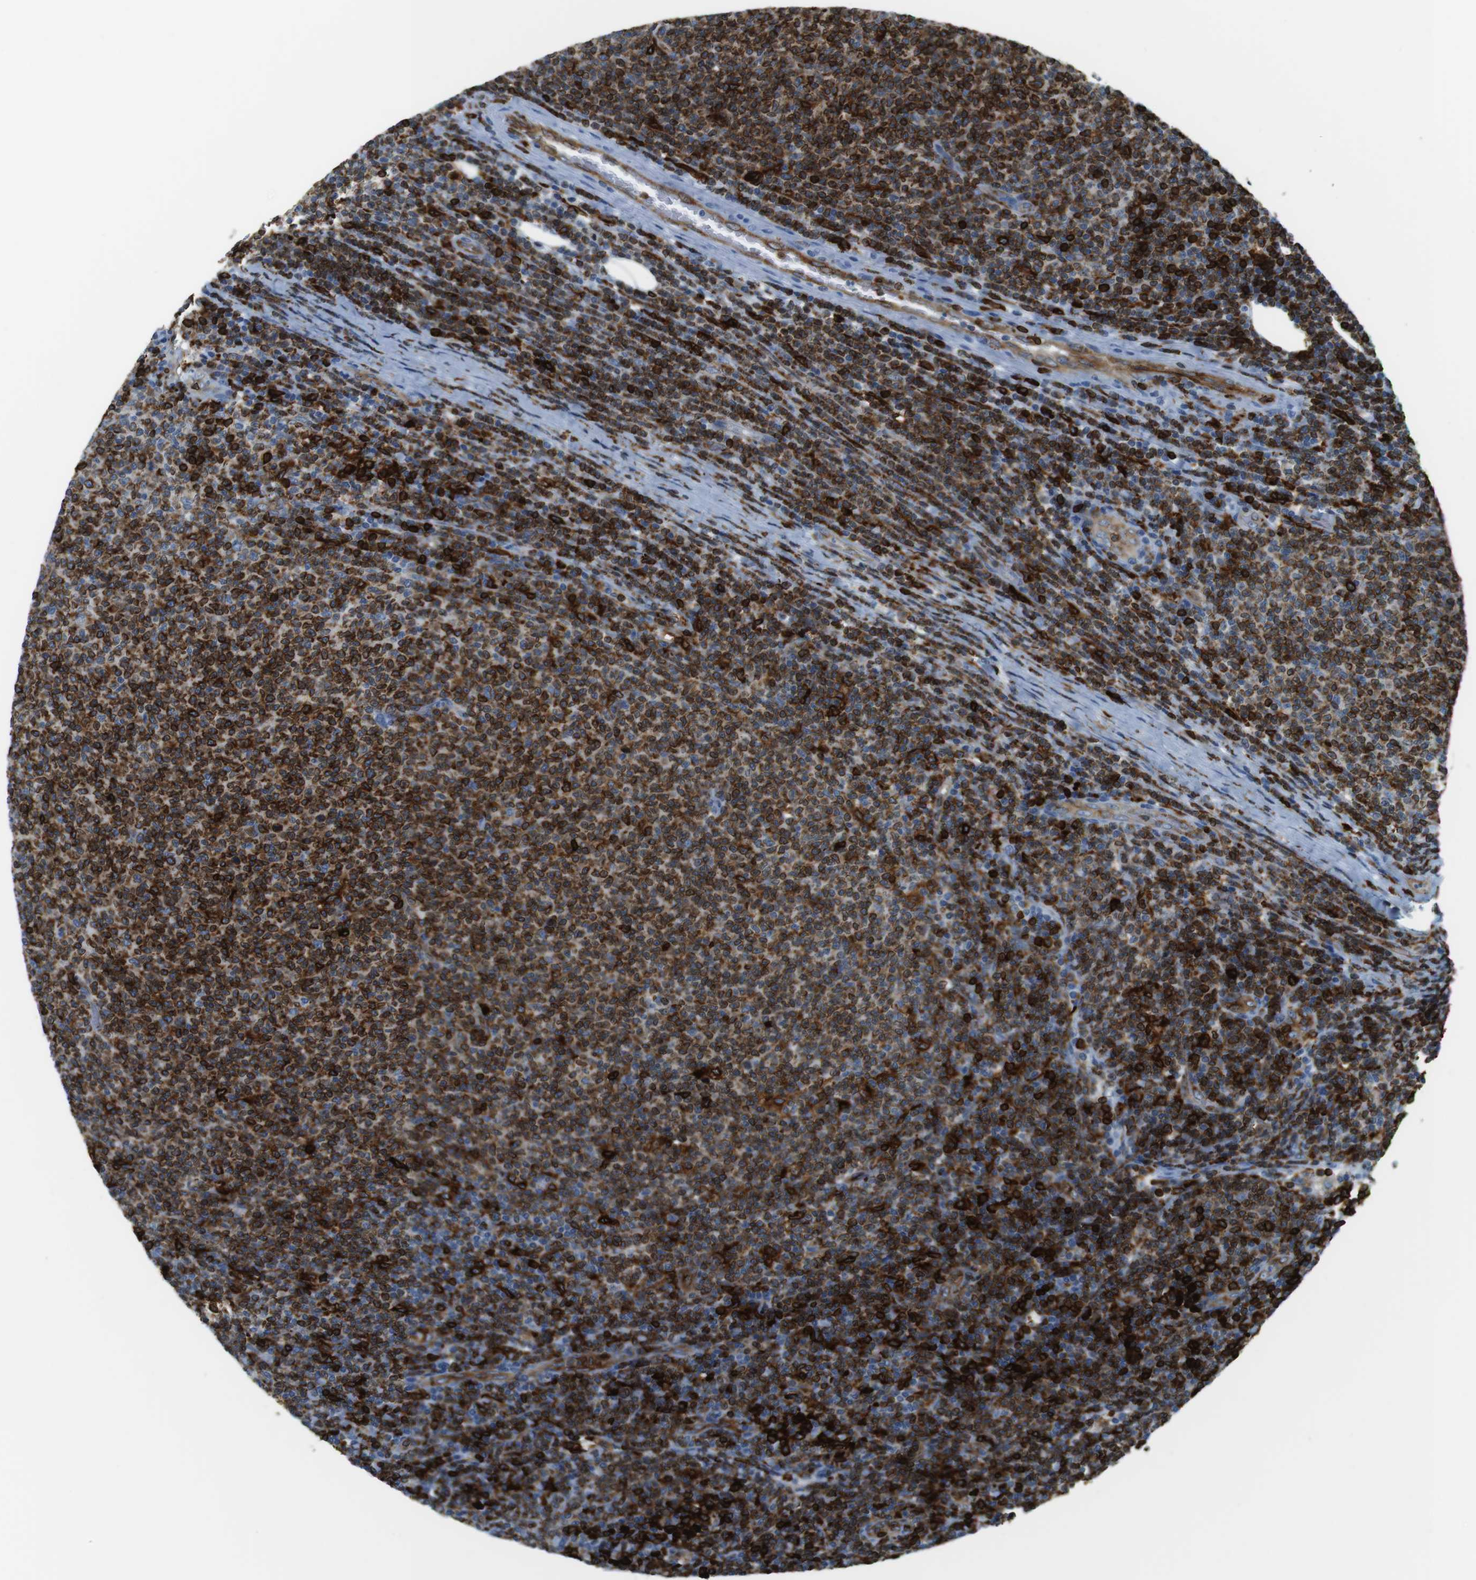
{"staining": {"intensity": "moderate", "quantity": "25%-75%", "location": "cytoplasmic/membranous"}, "tissue": "lymphoma", "cell_type": "Tumor cells", "image_type": "cancer", "snomed": [{"axis": "morphology", "description": "Malignant lymphoma, non-Hodgkin's type, Low grade"}, {"axis": "topography", "description": "Lymph node"}], "caption": "Malignant lymphoma, non-Hodgkin's type (low-grade) was stained to show a protein in brown. There is medium levels of moderate cytoplasmic/membranous positivity in about 25%-75% of tumor cells.", "gene": "CIITA", "patient": {"sex": "male", "age": 66}}